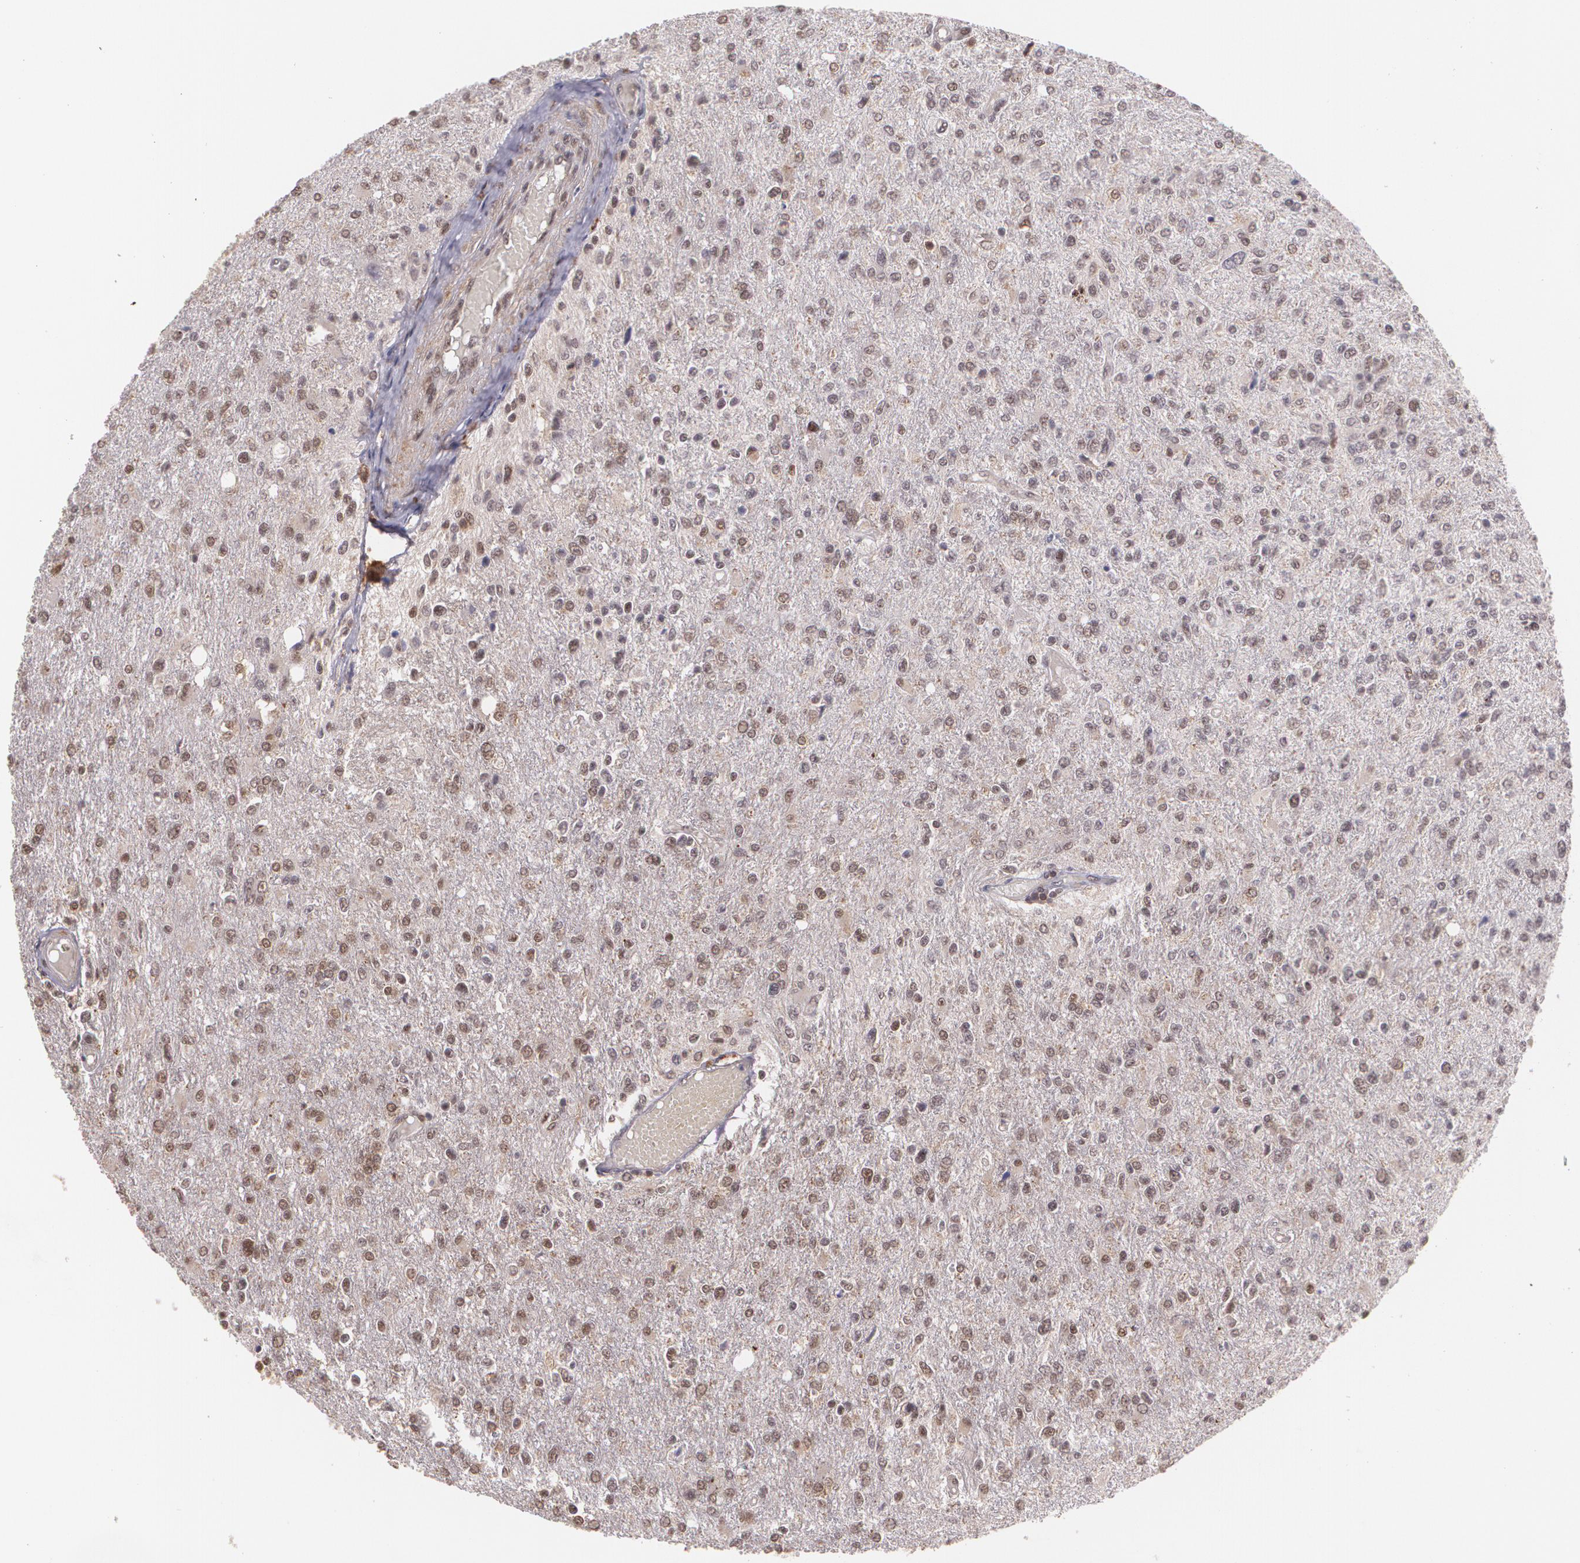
{"staining": {"intensity": "weak", "quantity": "25%-75%", "location": "nuclear"}, "tissue": "glioma", "cell_type": "Tumor cells", "image_type": "cancer", "snomed": [{"axis": "morphology", "description": "Glioma, malignant, High grade"}, {"axis": "topography", "description": "Cerebral cortex"}], "caption": "Immunohistochemical staining of glioma displays low levels of weak nuclear expression in about 25%-75% of tumor cells.", "gene": "CUL2", "patient": {"sex": "male", "age": 76}}